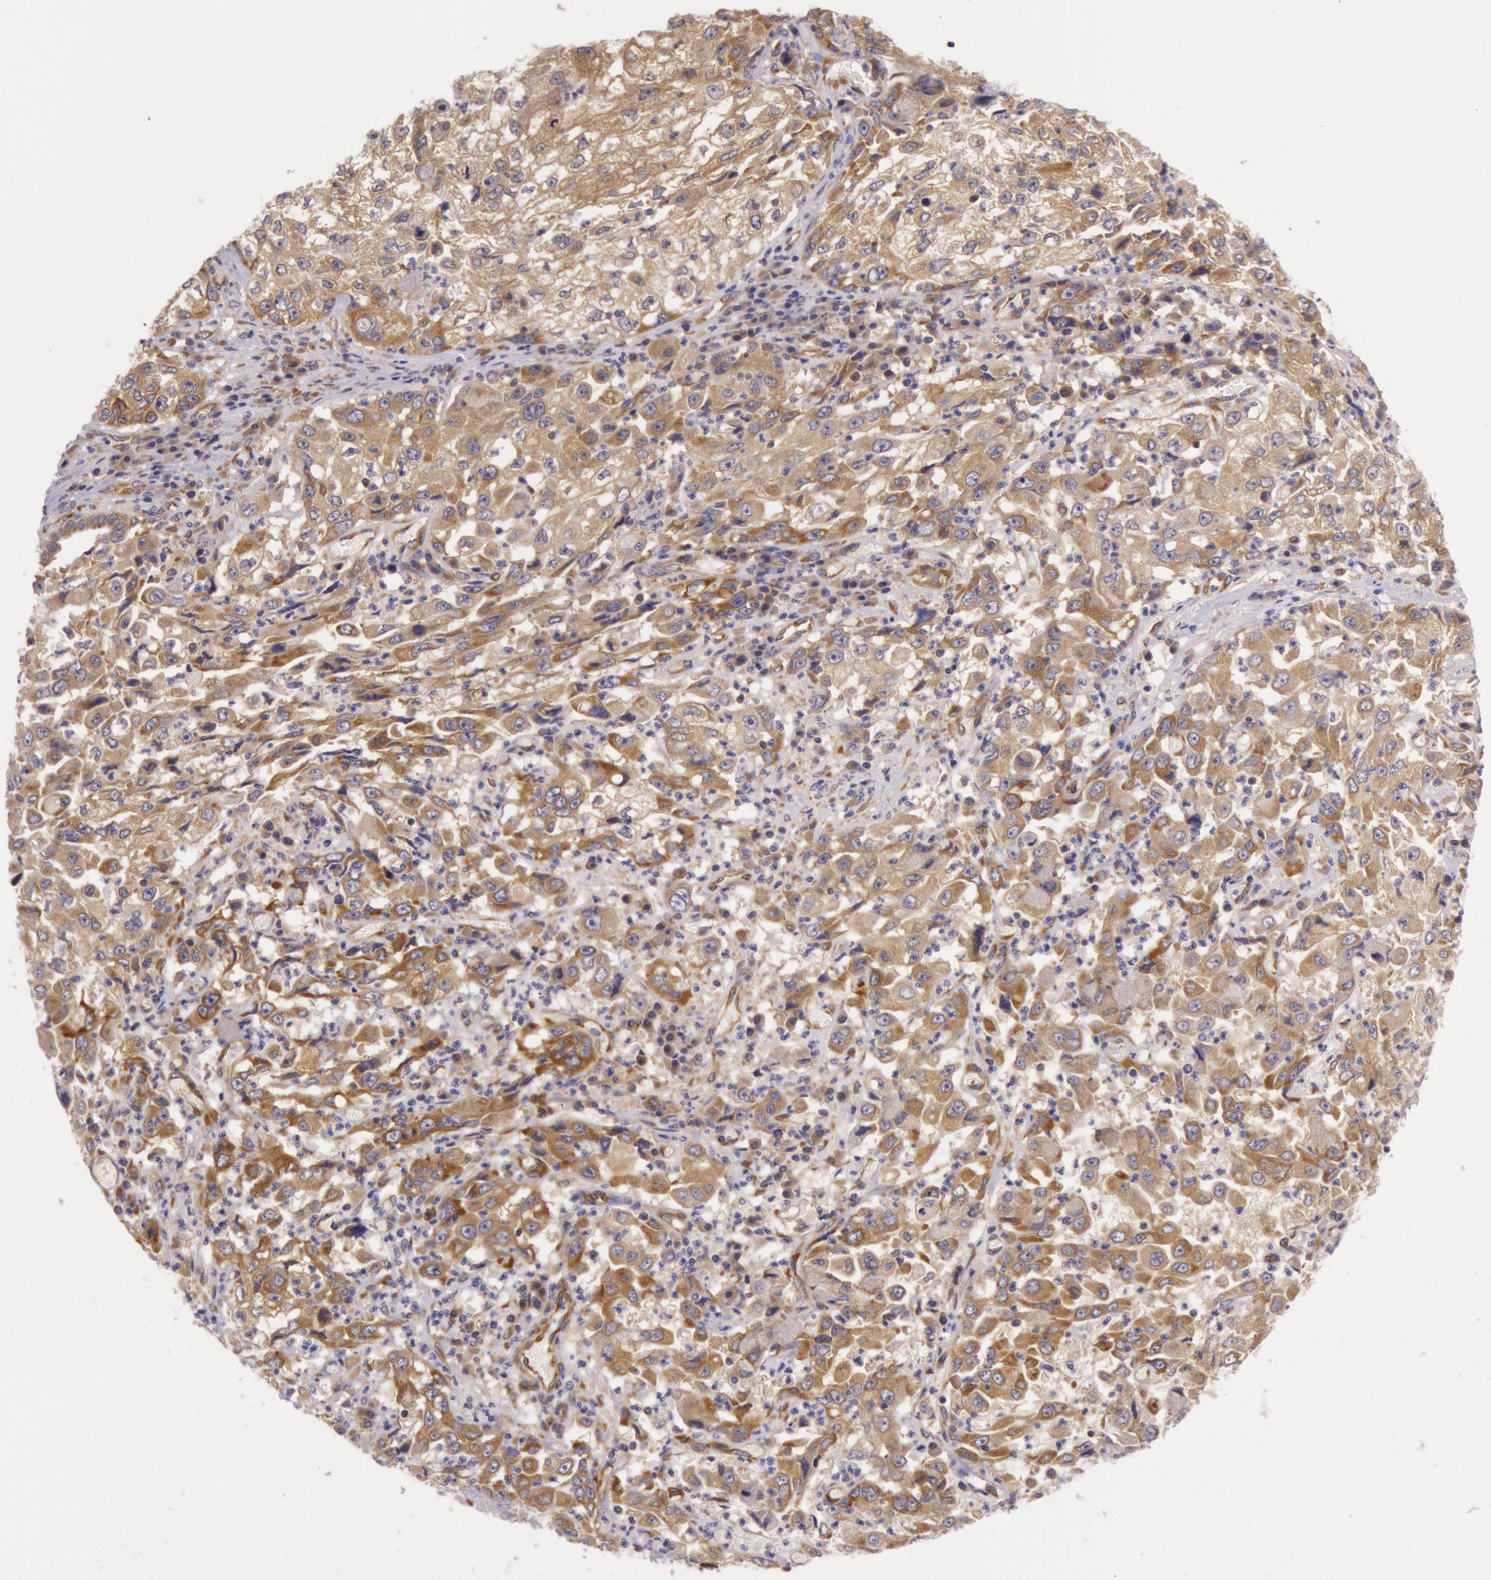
{"staining": {"intensity": "weak", "quantity": ">75%", "location": "cytoplasmic/membranous"}, "tissue": "cervical cancer", "cell_type": "Tumor cells", "image_type": "cancer", "snomed": [{"axis": "morphology", "description": "Squamous cell carcinoma, NOS"}, {"axis": "topography", "description": "Cervix"}], "caption": "A low amount of weak cytoplasmic/membranous staining is present in about >75% of tumor cells in cervical squamous cell carcinoma tissue.", "gene": "CHUK", "patient": {"sex": "female", "age": 36}}